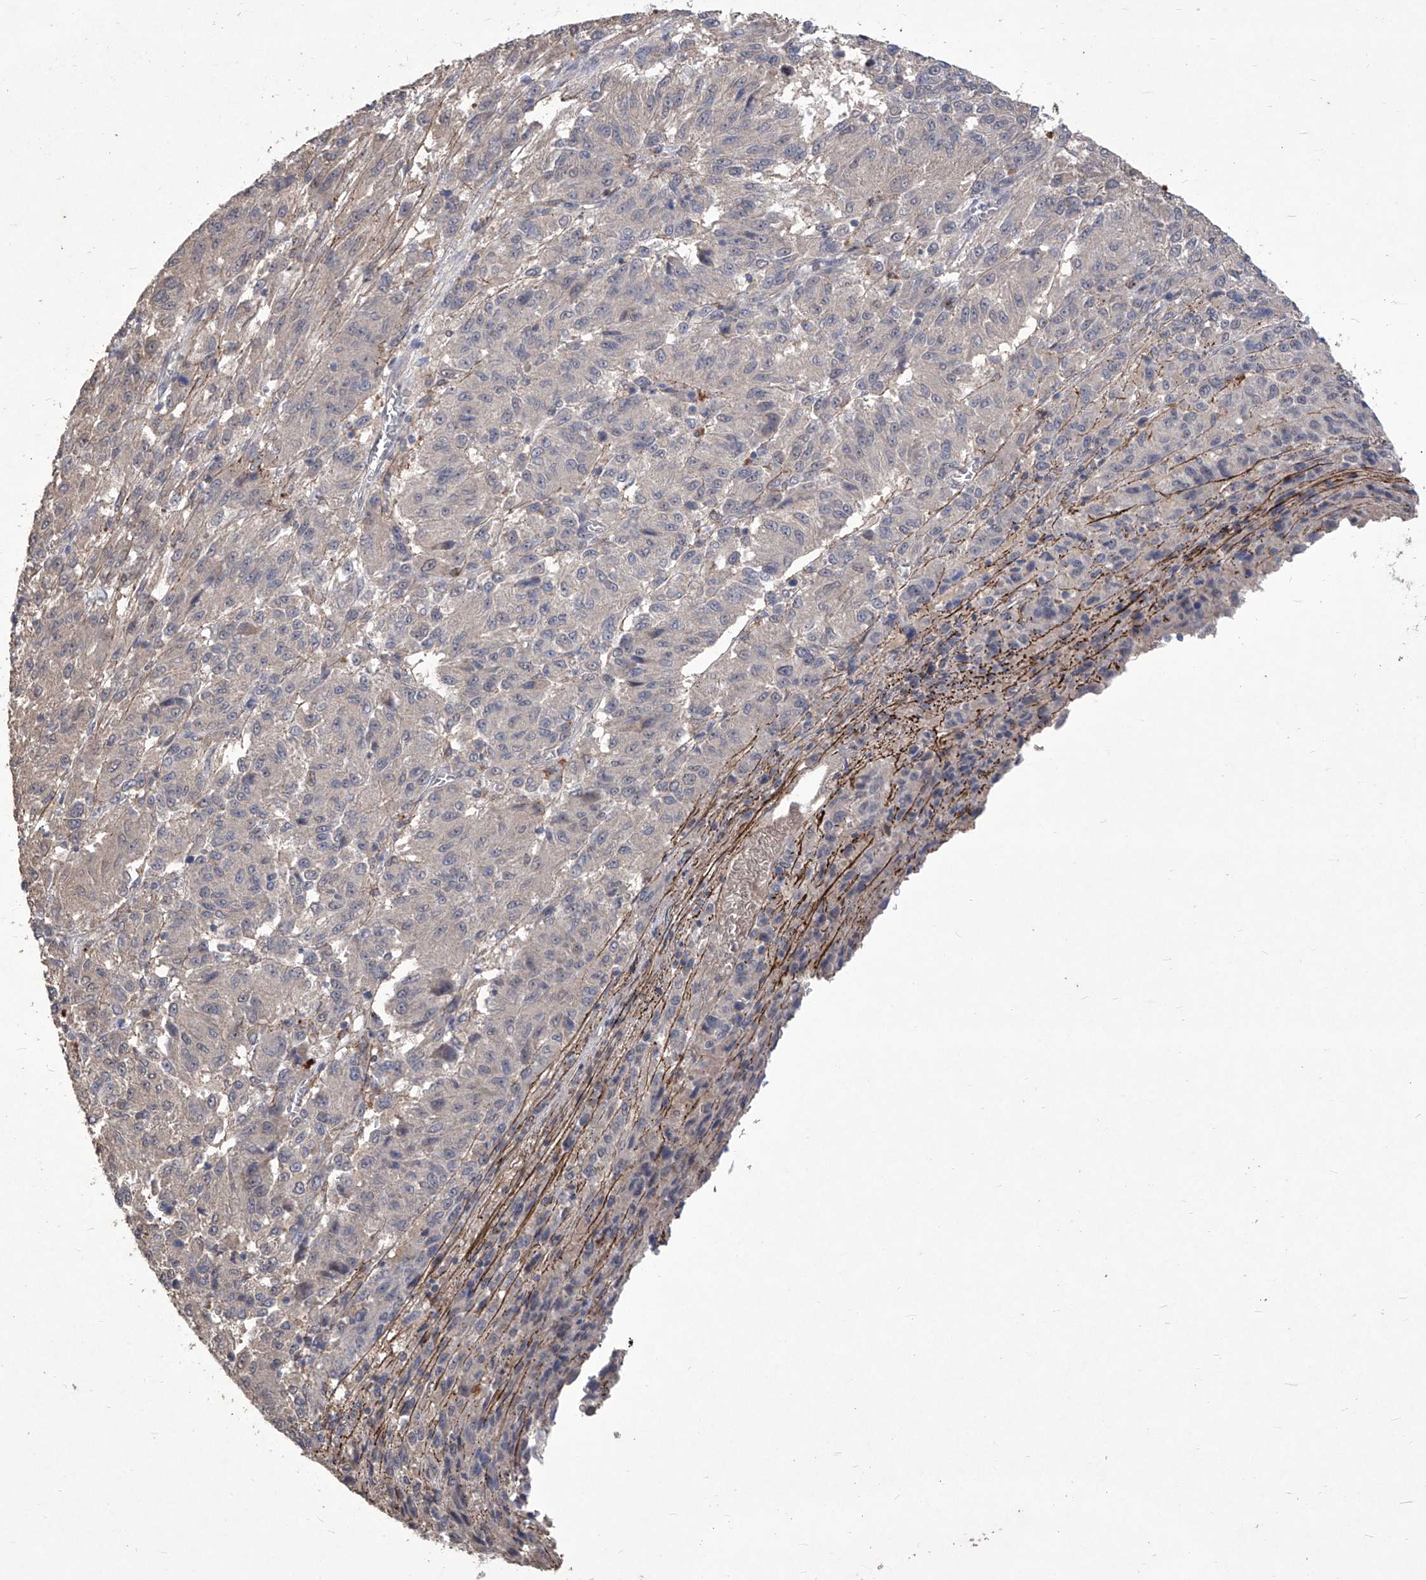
{"staining": {"intensity": "negative", "quantity": "none", "location": "none"}, "tissue": "melanoma", "cell_type": "Tumor cells", "image_type": "cancer", "snomed": [{"axis": "morphology", "description": "Malignant melanoma, Metastatic site"}, {"axis": "topography", "description": "Lung"}], "caption": "IHC histopathology image of malignant melanoma (metastatic site) stained for a protein (brown), which reveals no staining in tumor cells.", "gene": "TXNIP", "patient": {"sex": "male", "age": 64}}